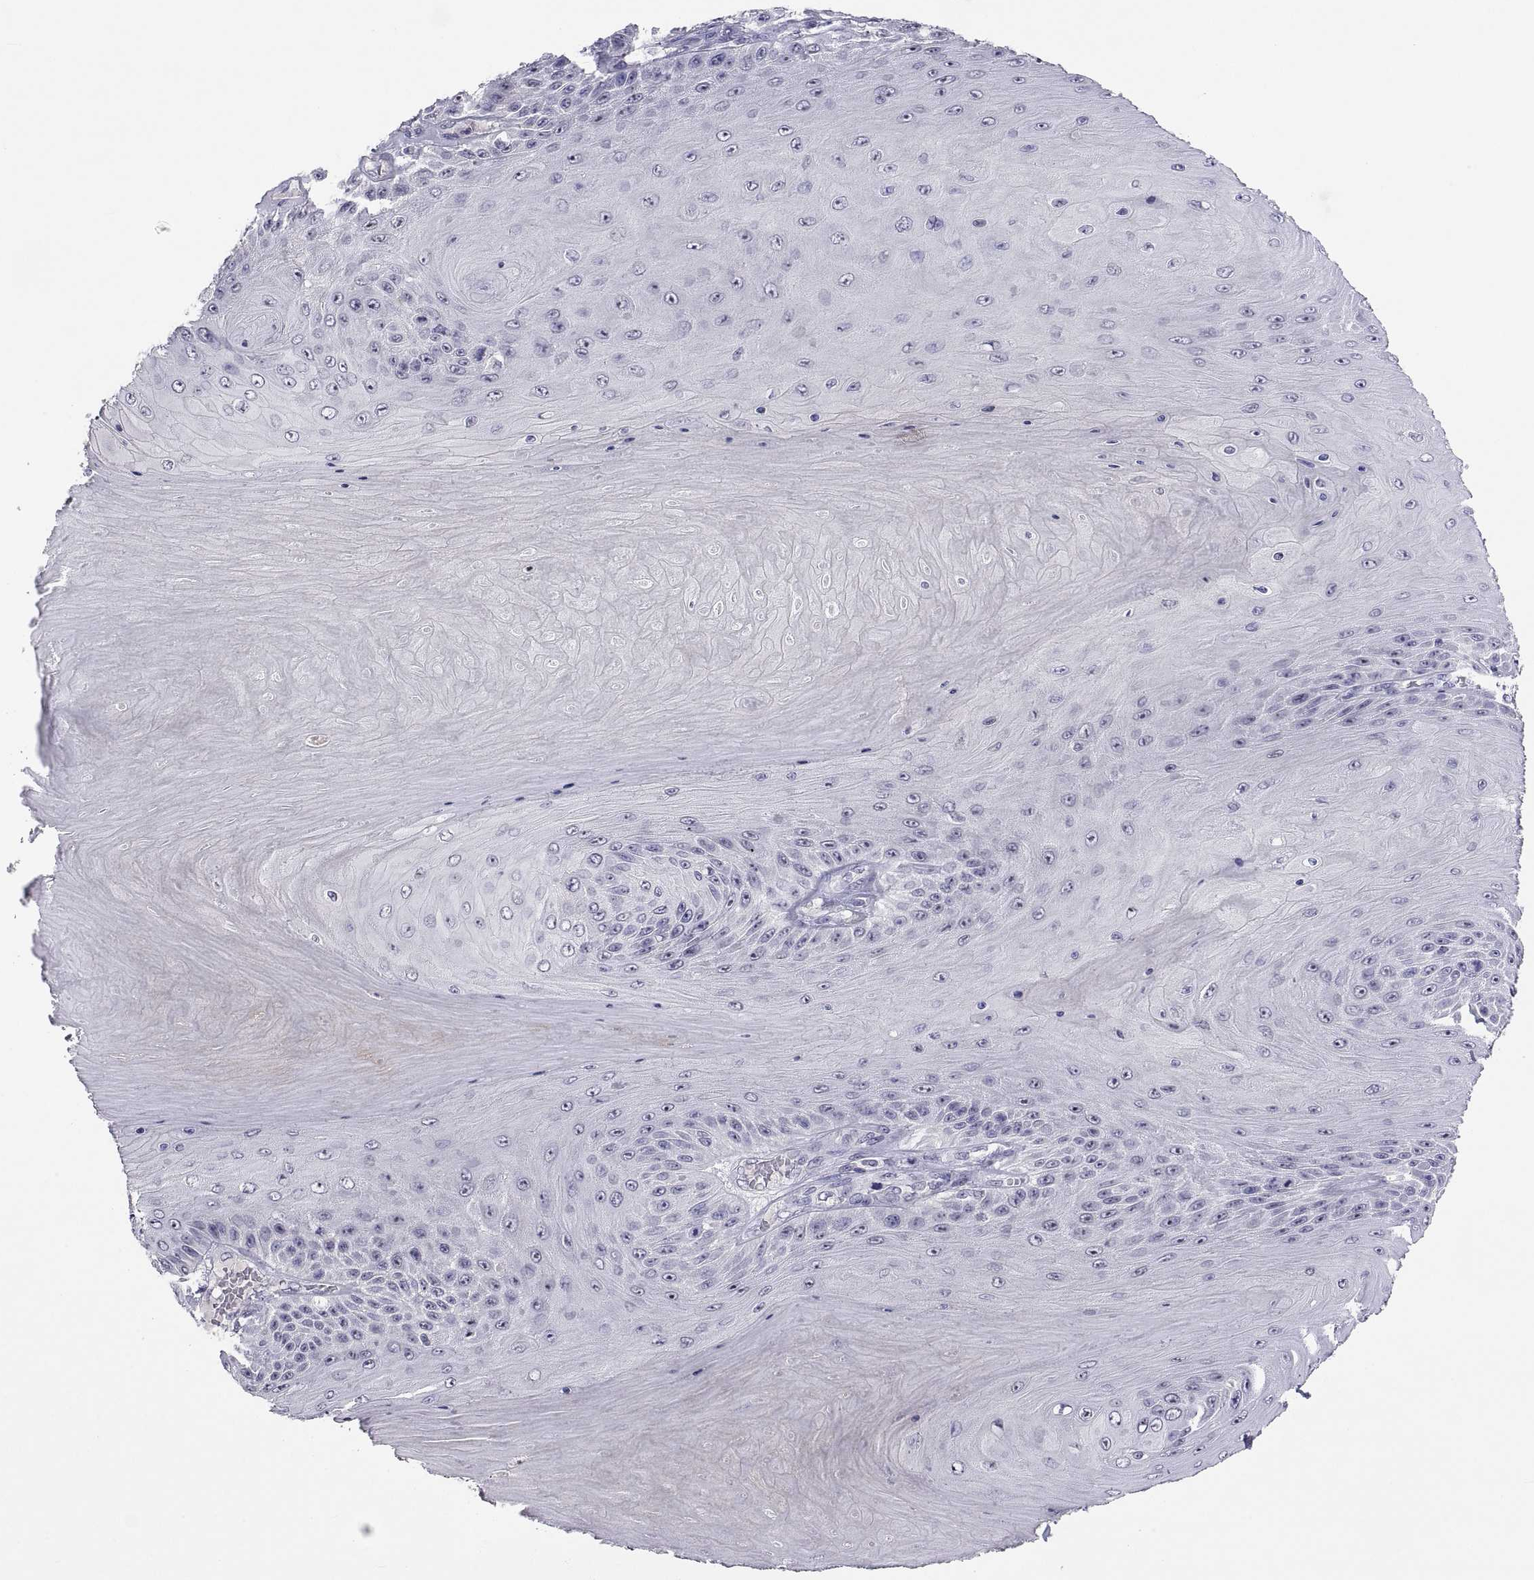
{"staining": {"intensity": "negative", "quantity": "none", "location": "none"}, "tissue": "skin cancer", "cell_type": "Tumor cells", "image_type": "cancer", "snomed": [{"axis": "morphology", "description": "Squamous cell carcinoma, NOS"}, {"axis": "topography", "description": "Skin"}], "caption": "An image of skin cancer stained for a protein exhibits no brown staining in tumor cells. (Stains: DAB immunohistochemistry with hematoxylin counter stain, Microscopy: brightfield microscopy at high magnification).", "gene": "MS4A1", "patient": {"sex": "male", "age": 62}}